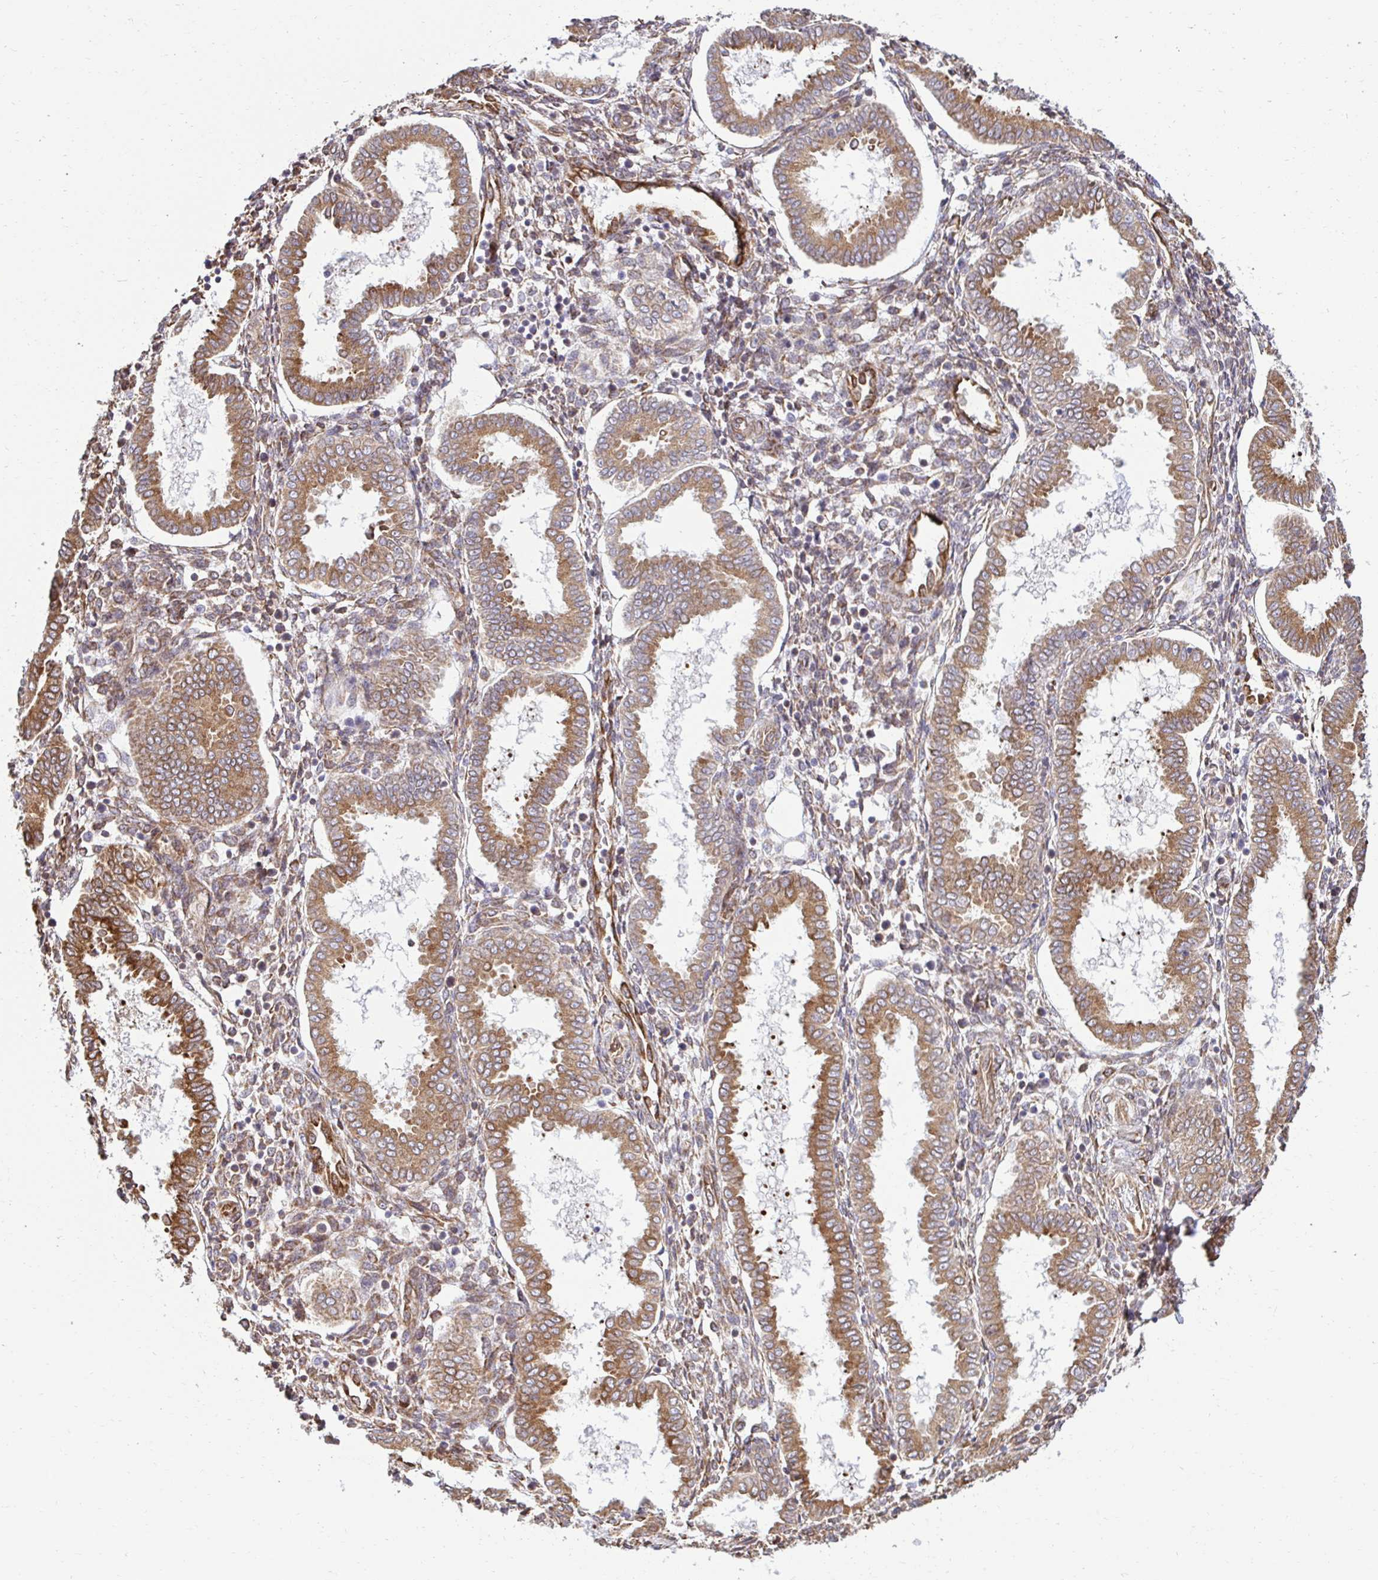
{"staining": {"intensity": "moderate", "quantity": "25%-75%", "location": "cytoplasmic/membranous"}, "tissue": "endometrium", "cell_type": "Cells in endometrial stroma", "image_type": "normal", "snomed": [{"axis": "morphology", "description": "Normal tissue, NOS"}, {"axis": "topography", "description": "Endometrium"}], "caption": "DAB (3,3'-diaminobenzidine) immunohistochemical staining of benign human endometrium exhibits moderate cytoplasmic/membranous protein staining in approximately 25%-75% of cells in endometrial stroma. (brown staining indicates protein expression, while blue staining denotes nuclei).", "gene": "HPS1", "patient": {"sex": "female", "age": 24}}